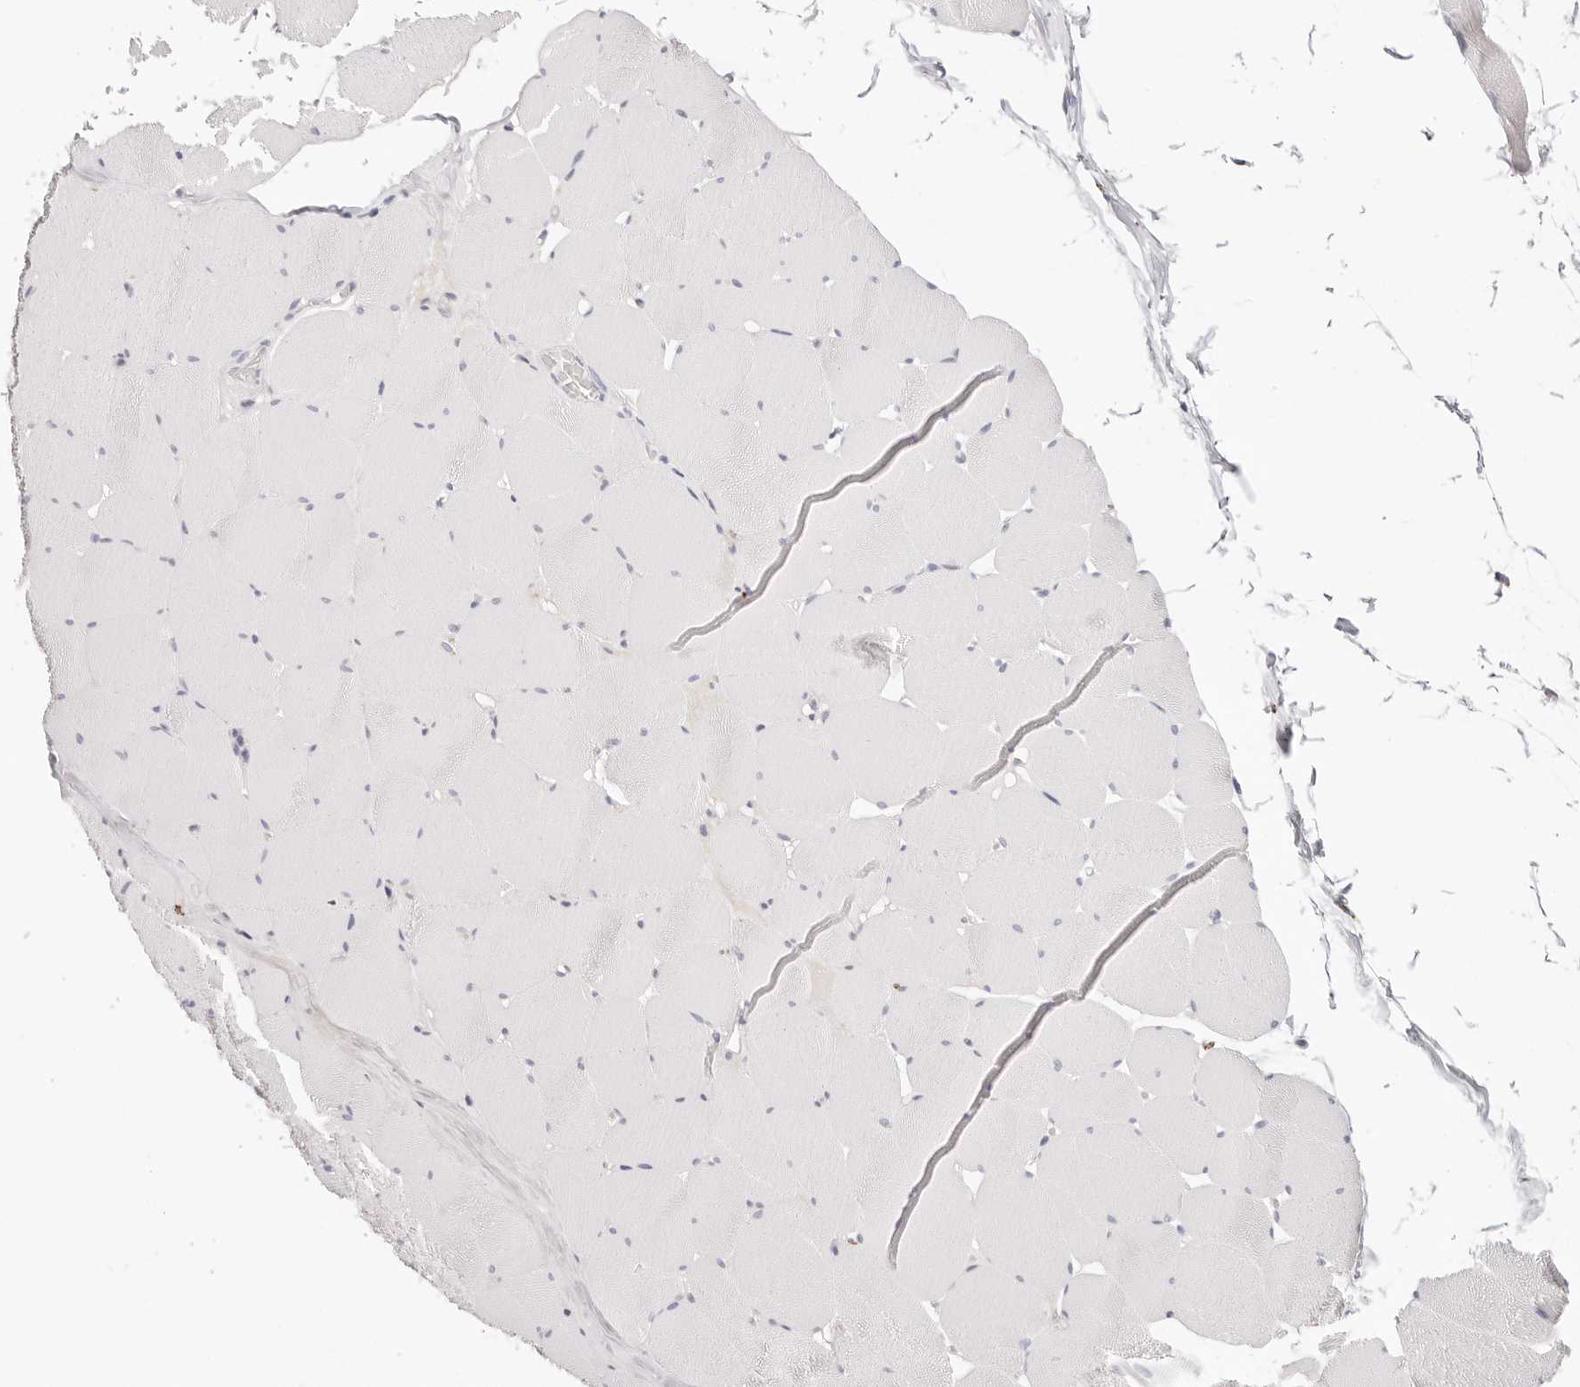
{"staining": {"intensity": "negative", "quantity": "none", "location": "none"}, "tissue": "skeletal muscle", "cell_type": "Myocytes", "image_type": "normal", "snomed": [{"axis": "morphology", "description": "Normal tissue, NOS"}, {"axis": "topography", "description": "Skeletal muscle"}], "caption": "This is a histopathology image of immunohistochemistry staining of benign skeletal muscle, which shows no staining in myocytes.", "gene": "STKLD1", "patient": {"sex": "male", "age": 62}}